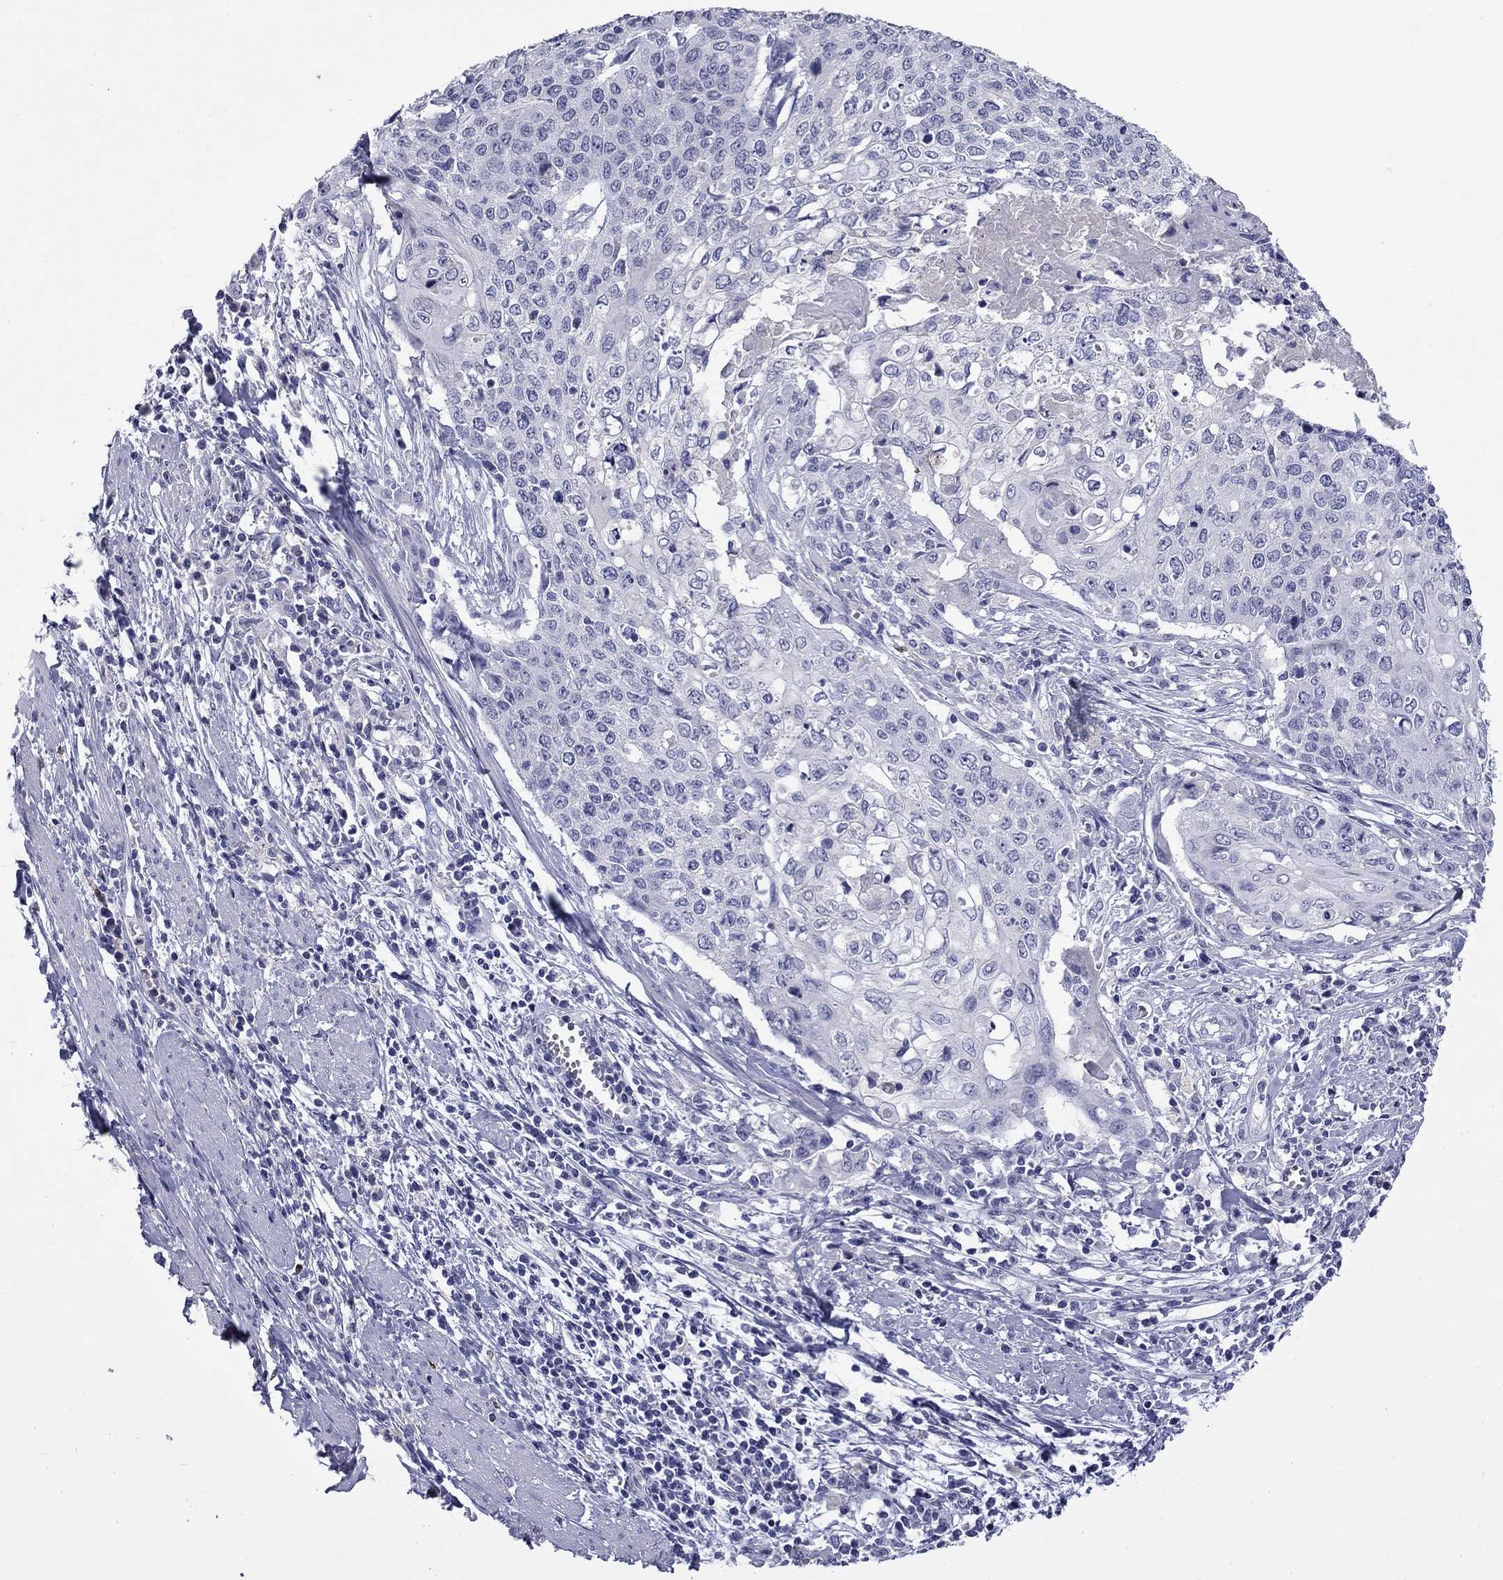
{"staining": {"intensity": "negative", "quantity": "none", "location": "none"}, "tissue": "cervical cancer", "cell_type": "Tumor cells", "image_type": "cancer", "snomed": [{"axis": "morphology", "description": "Squamous cell carcinoma, NOS"}, {"axis": "topography", "description": "Cervix"}], "caption": "IHC of human cervical cancer (squamous cell carcinoma) exhibits no expression in tumor cells. (DAB (3,3'-diaminobenzidine) IHC visualized using brightfield microscopy, high magnification).", "gene": "CFAP119", "patient": {"sex": "female", "age": 39}}